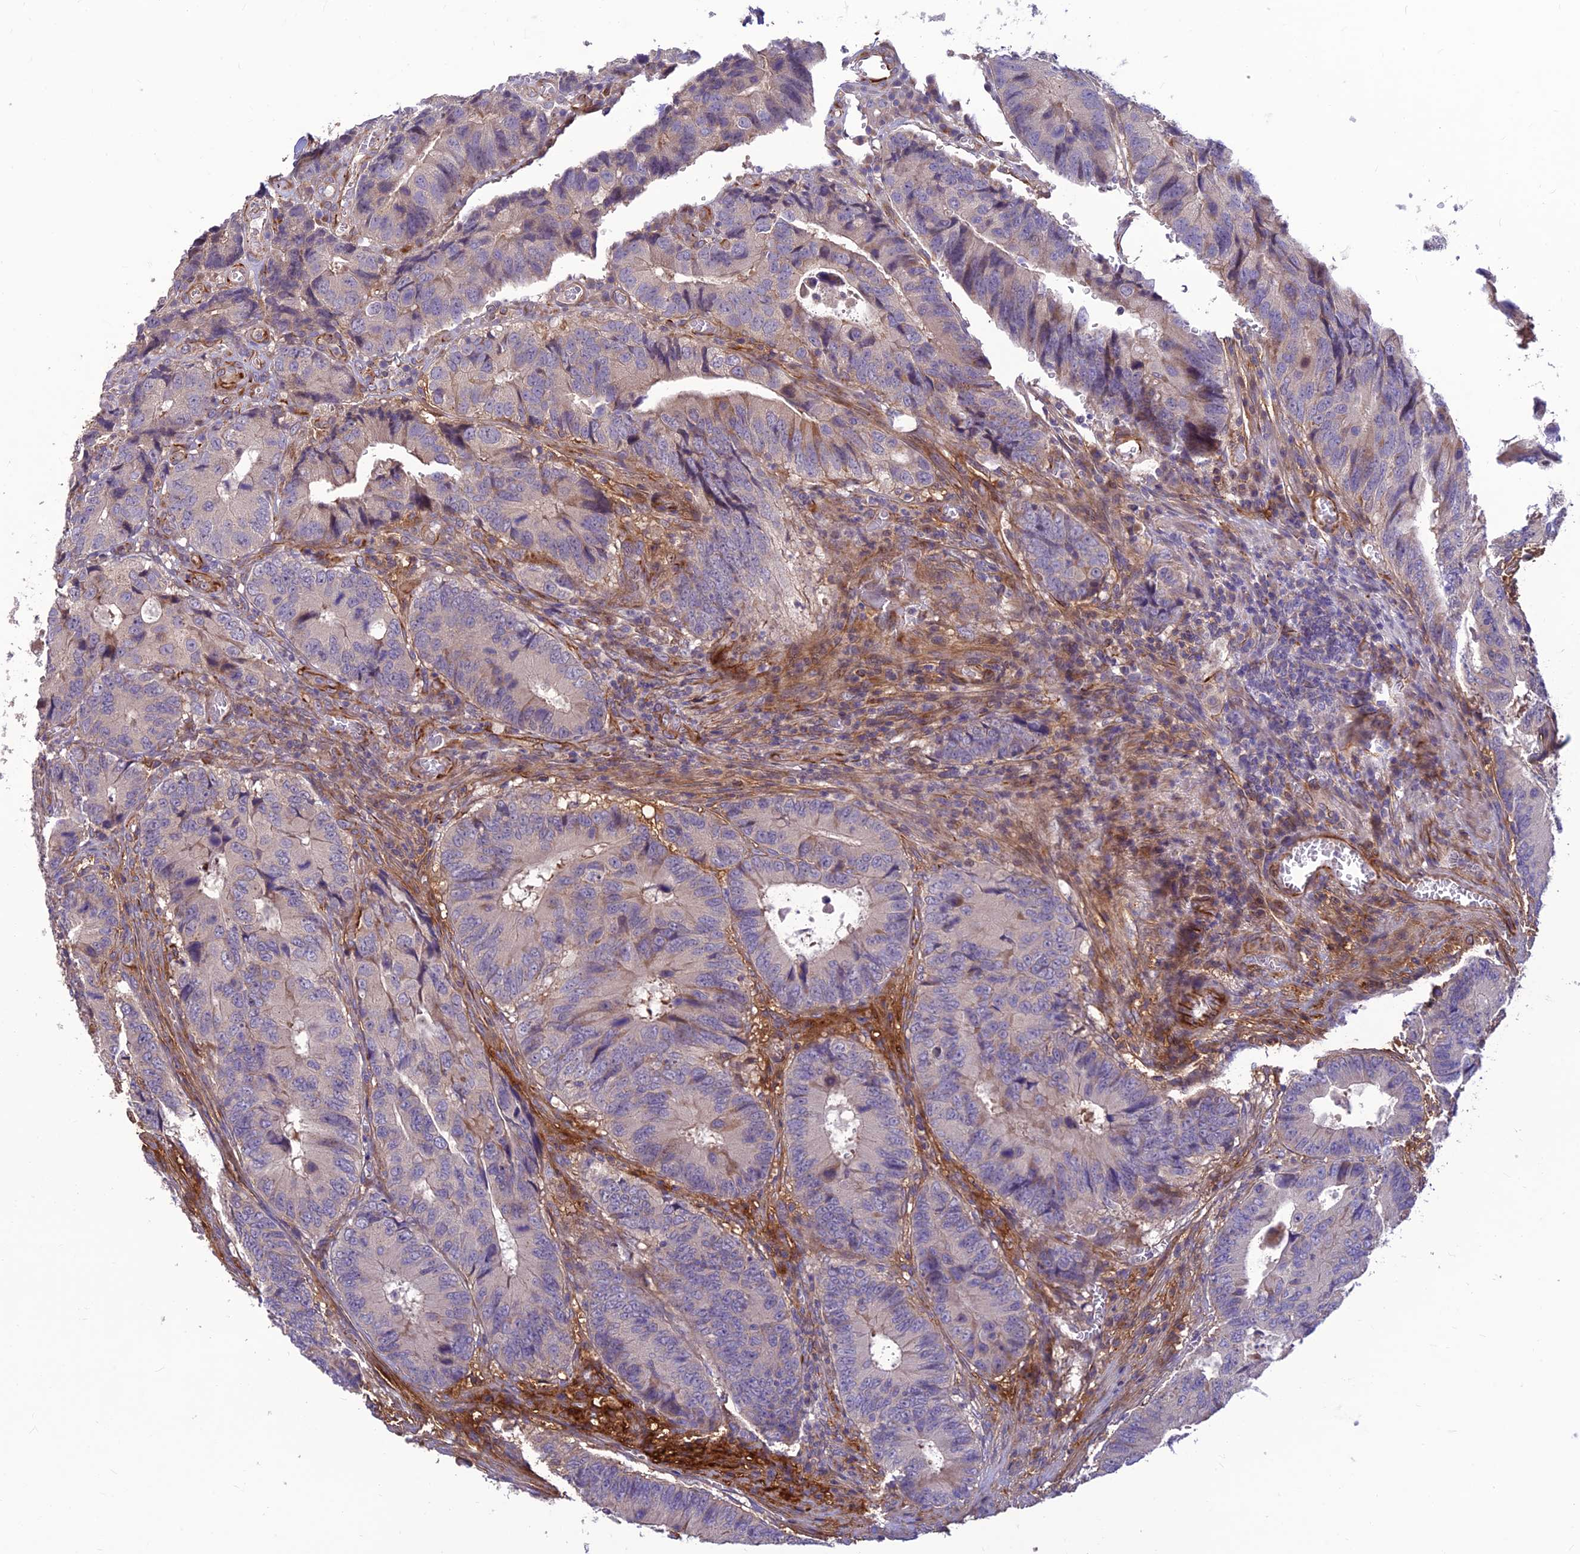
{"staining": {"intensity": "negative", "quantity": "none", "location": "none"}, "tissue": "colorectal cancer", "cell_type": "Tumor cells", "image_type": "cancer", "snomed": [{"axis": "morphology", "description": "Adenocarcinoma, NOS"}, {"axis": "topography", "description": "Colon"}], "caption": "Tumor cells are negative for brown protein staining in colorectal cancer (adenocarcinoma).", "gene": "ST8SIA5", "patient": {"sex": "male", "age": 85}}